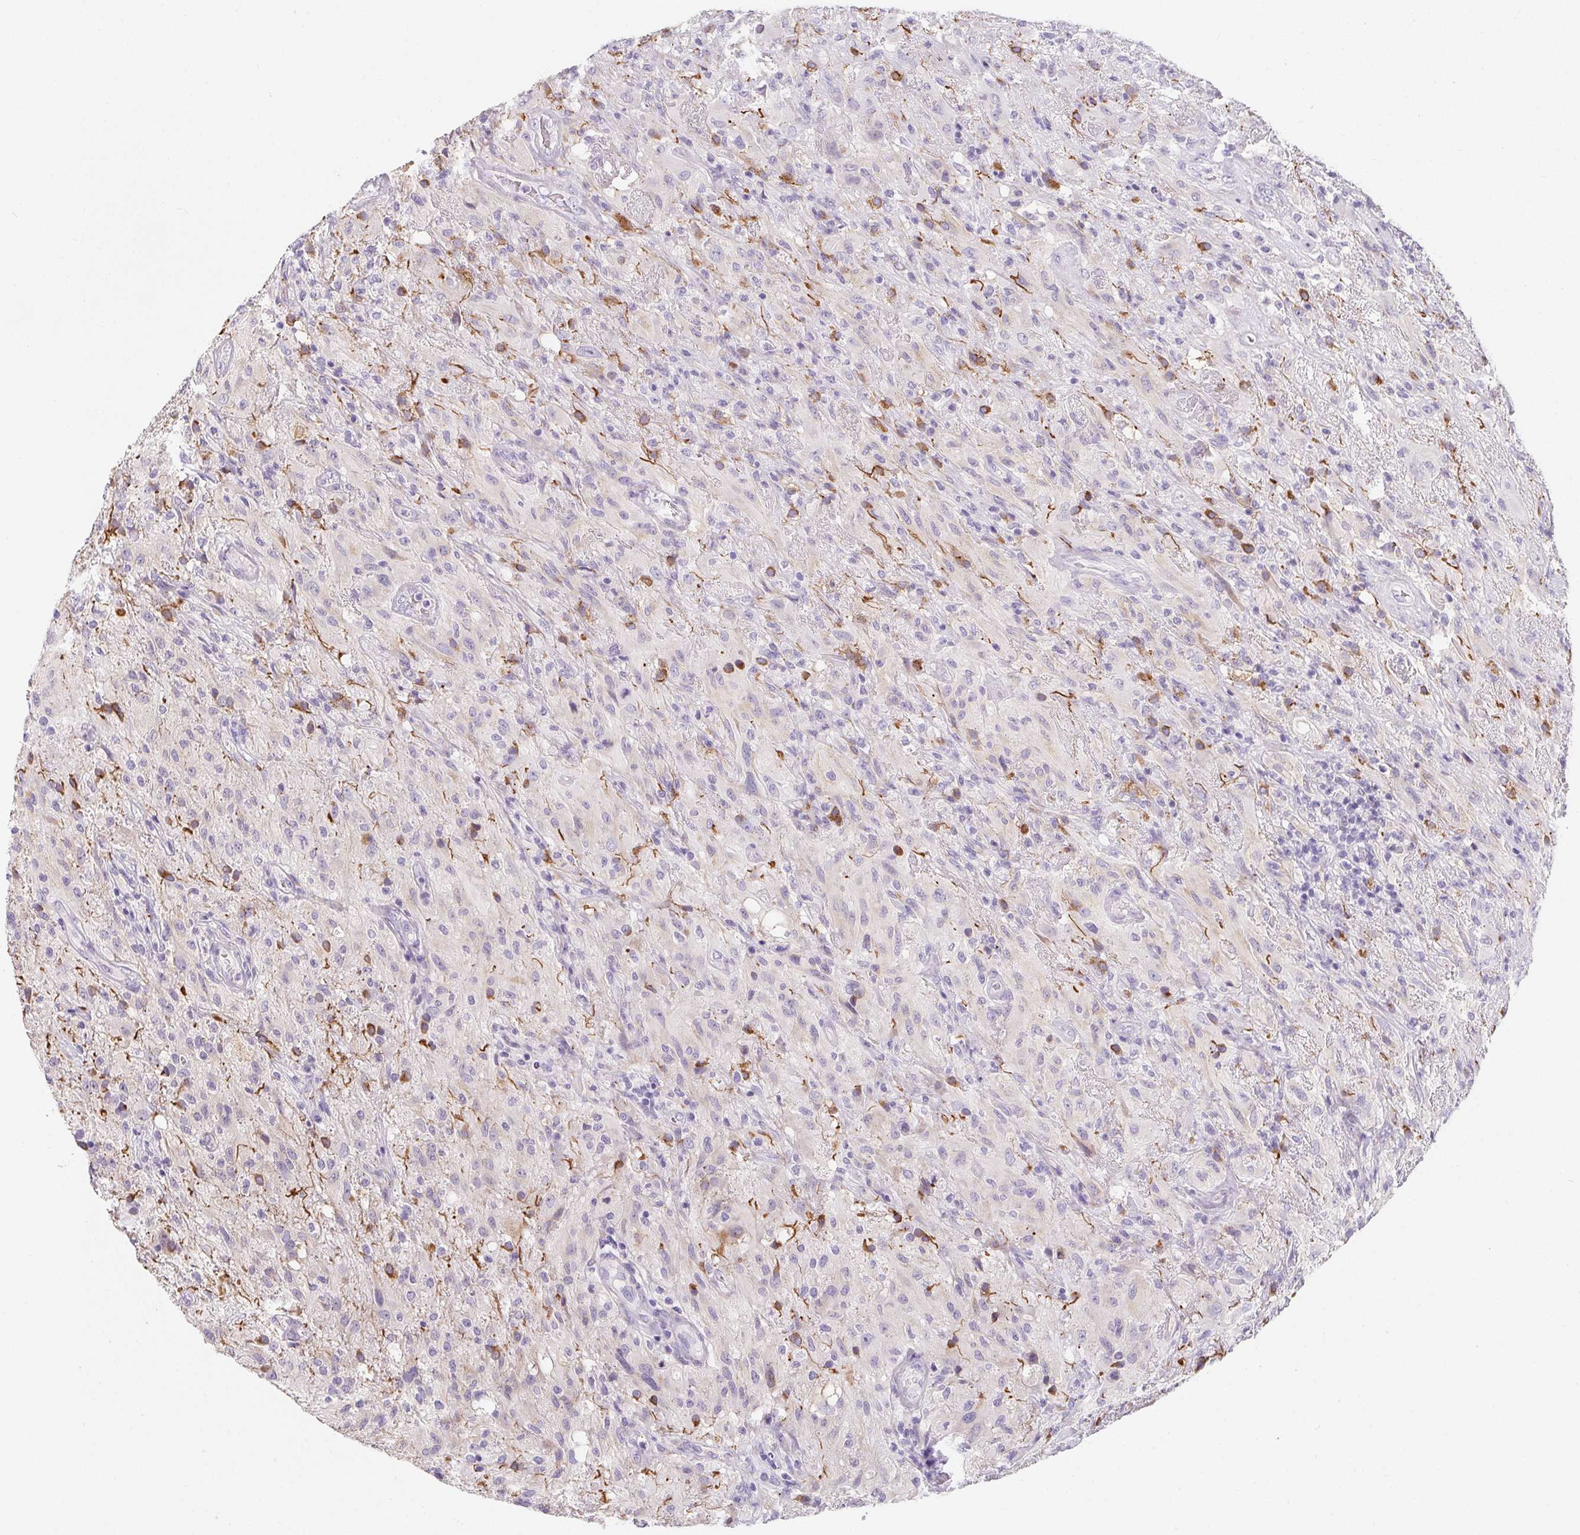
{"staining": {"intensity": "negative", "quantity": "none", "location": "none"}, "tissue": "glioma", "cell_type": "Tumor cells", "image_type": "cancer", "snomed": [{"axis": "morphology", "description": "Glioma, malignant, High grade"}, {"axis": "topography", "description": "Brain"}], "caption": "Protein analysis of glioma reveals no significant positivity in tumor cells. Nuclei are stained in blue.", "gene": "MAP1A", "patient": {"sex": "male", "age": 46}}